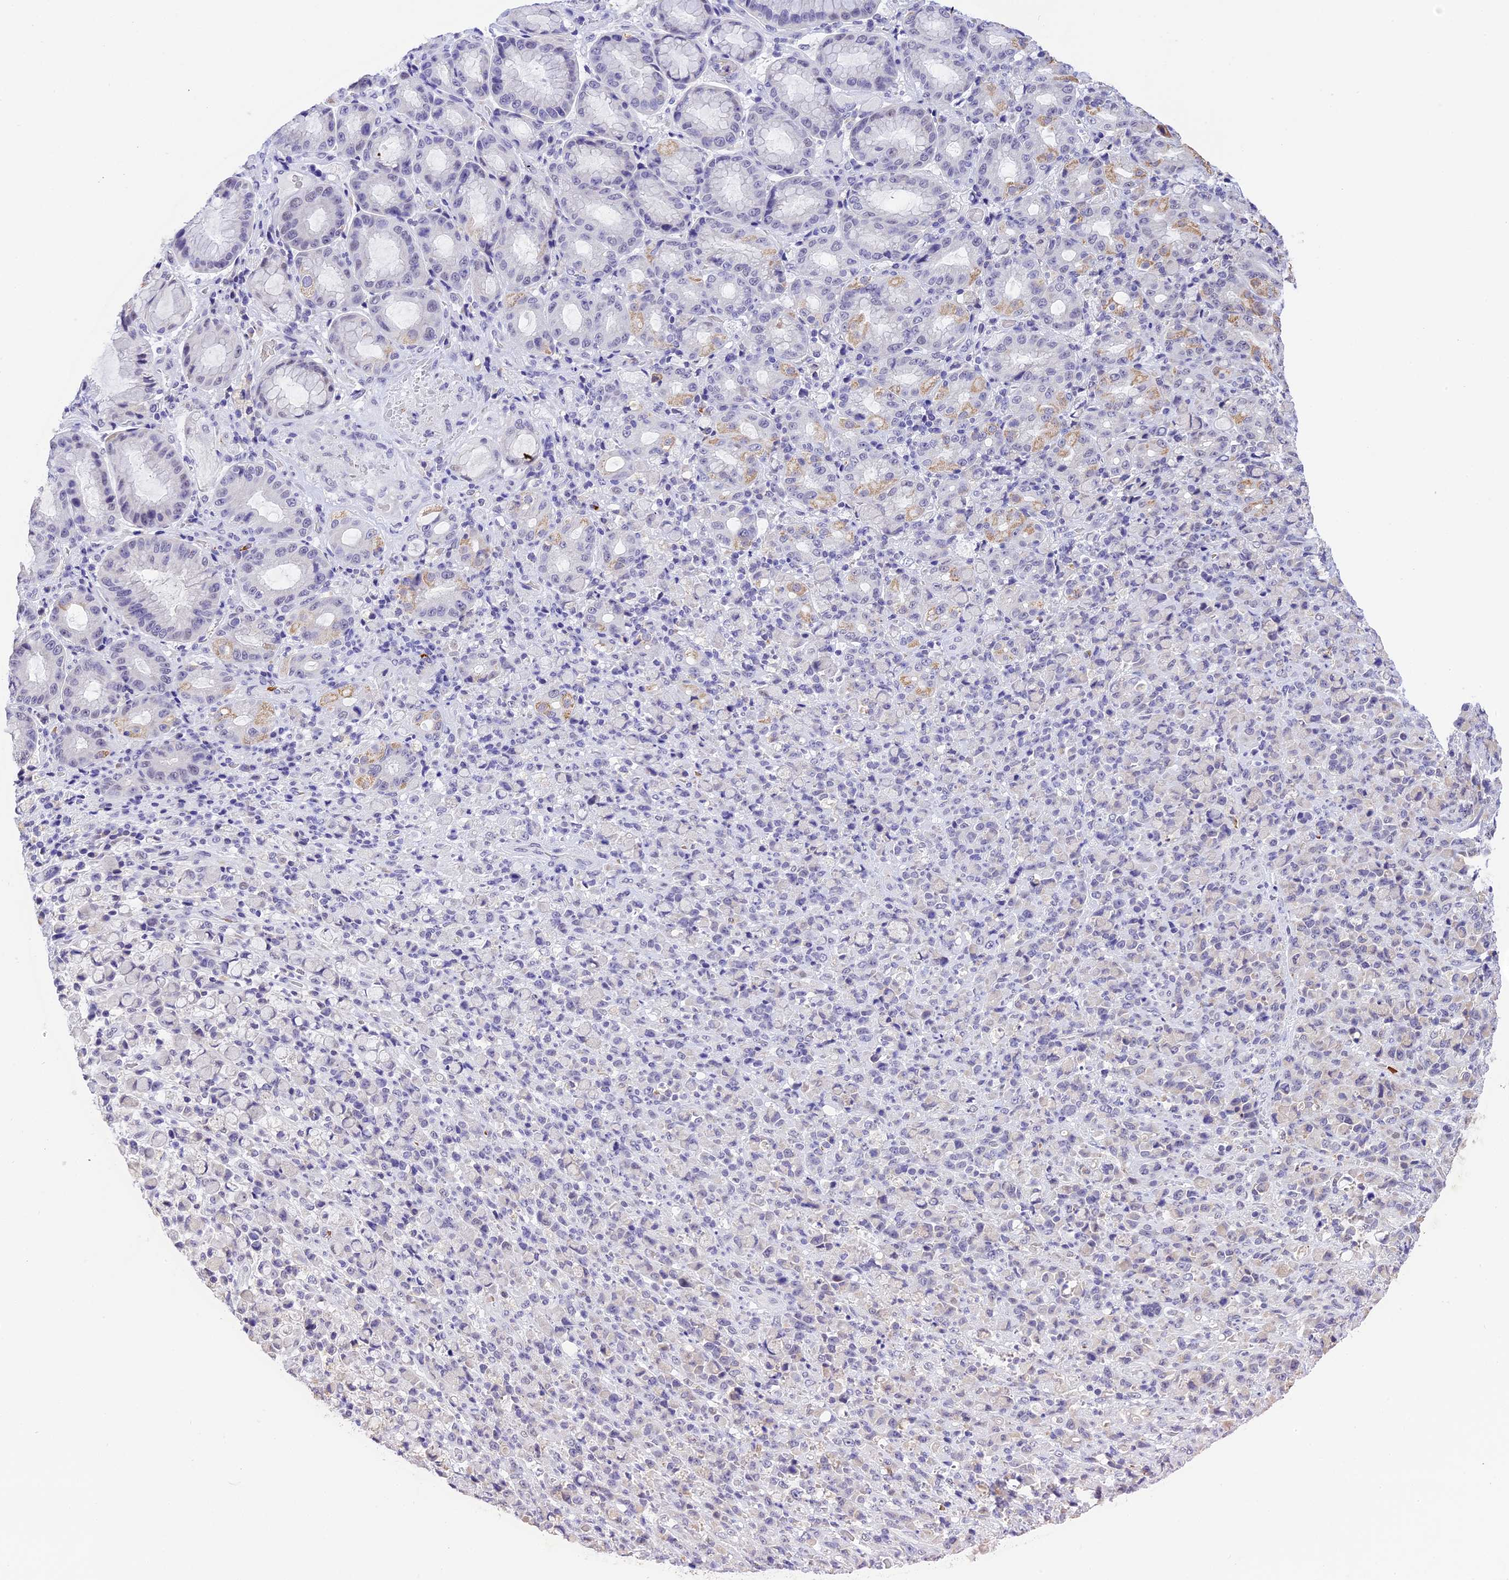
{"staining": {"intensity": "negative", "quantity": "none", "location": "none"}, "tissue": "stomach cancer", "cell_type": "Tumor cells", "image_type": "cancer", "snomed": [{"axis": "morphology", "description": "Normal tissue, NOS"}, {"axis": "morphology", "description": "Adenocarcinoma, NOS"}, {"axis": "topography", "description": "Stomach"}], "caption": "Immunohistochemical staining of stomach cancer reveals no significant staining in tumor cells.", "gene": "AHSP", "patient": {"sex": "female", "age": 79}}